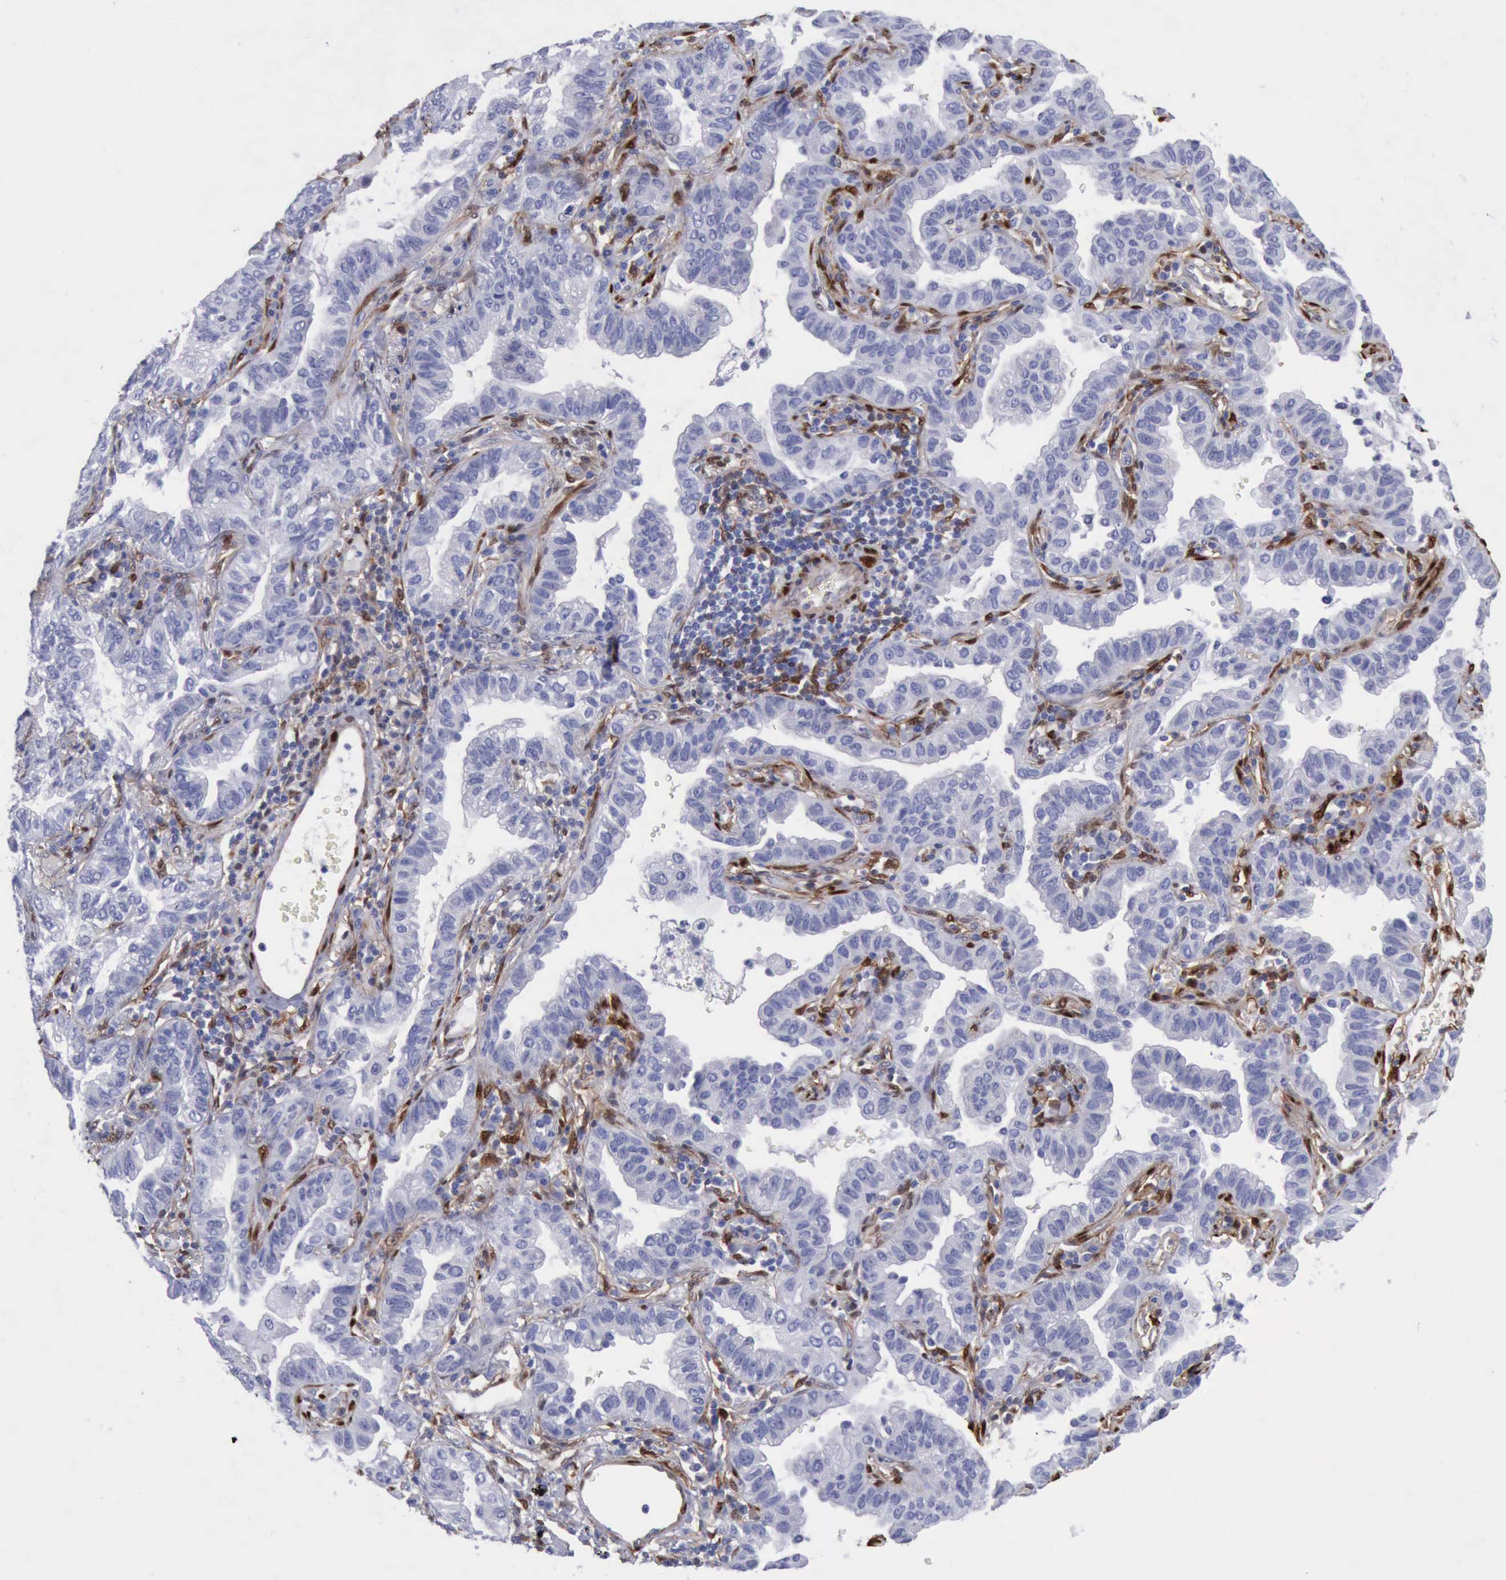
{"staining": {"intensity": "negative", "quantity": "none", "location": "none"}, "tissue": "lung cancer", "cell_type": "Tumor cells", "image_type": "cancer", "snomed": [{"axis": "morphology", "description": "Adenocarcinoma, NOS"}, {"axis": "topography", "description": "Lung"}], "caption": "Immunohistochemistry photomicrograph of neoplastic tissue: human lung cancer stained with DAB displays no significant protein staining in tumor cells.", "gene": "FHL1", "patient": {"sex": "female", "age": 50}}